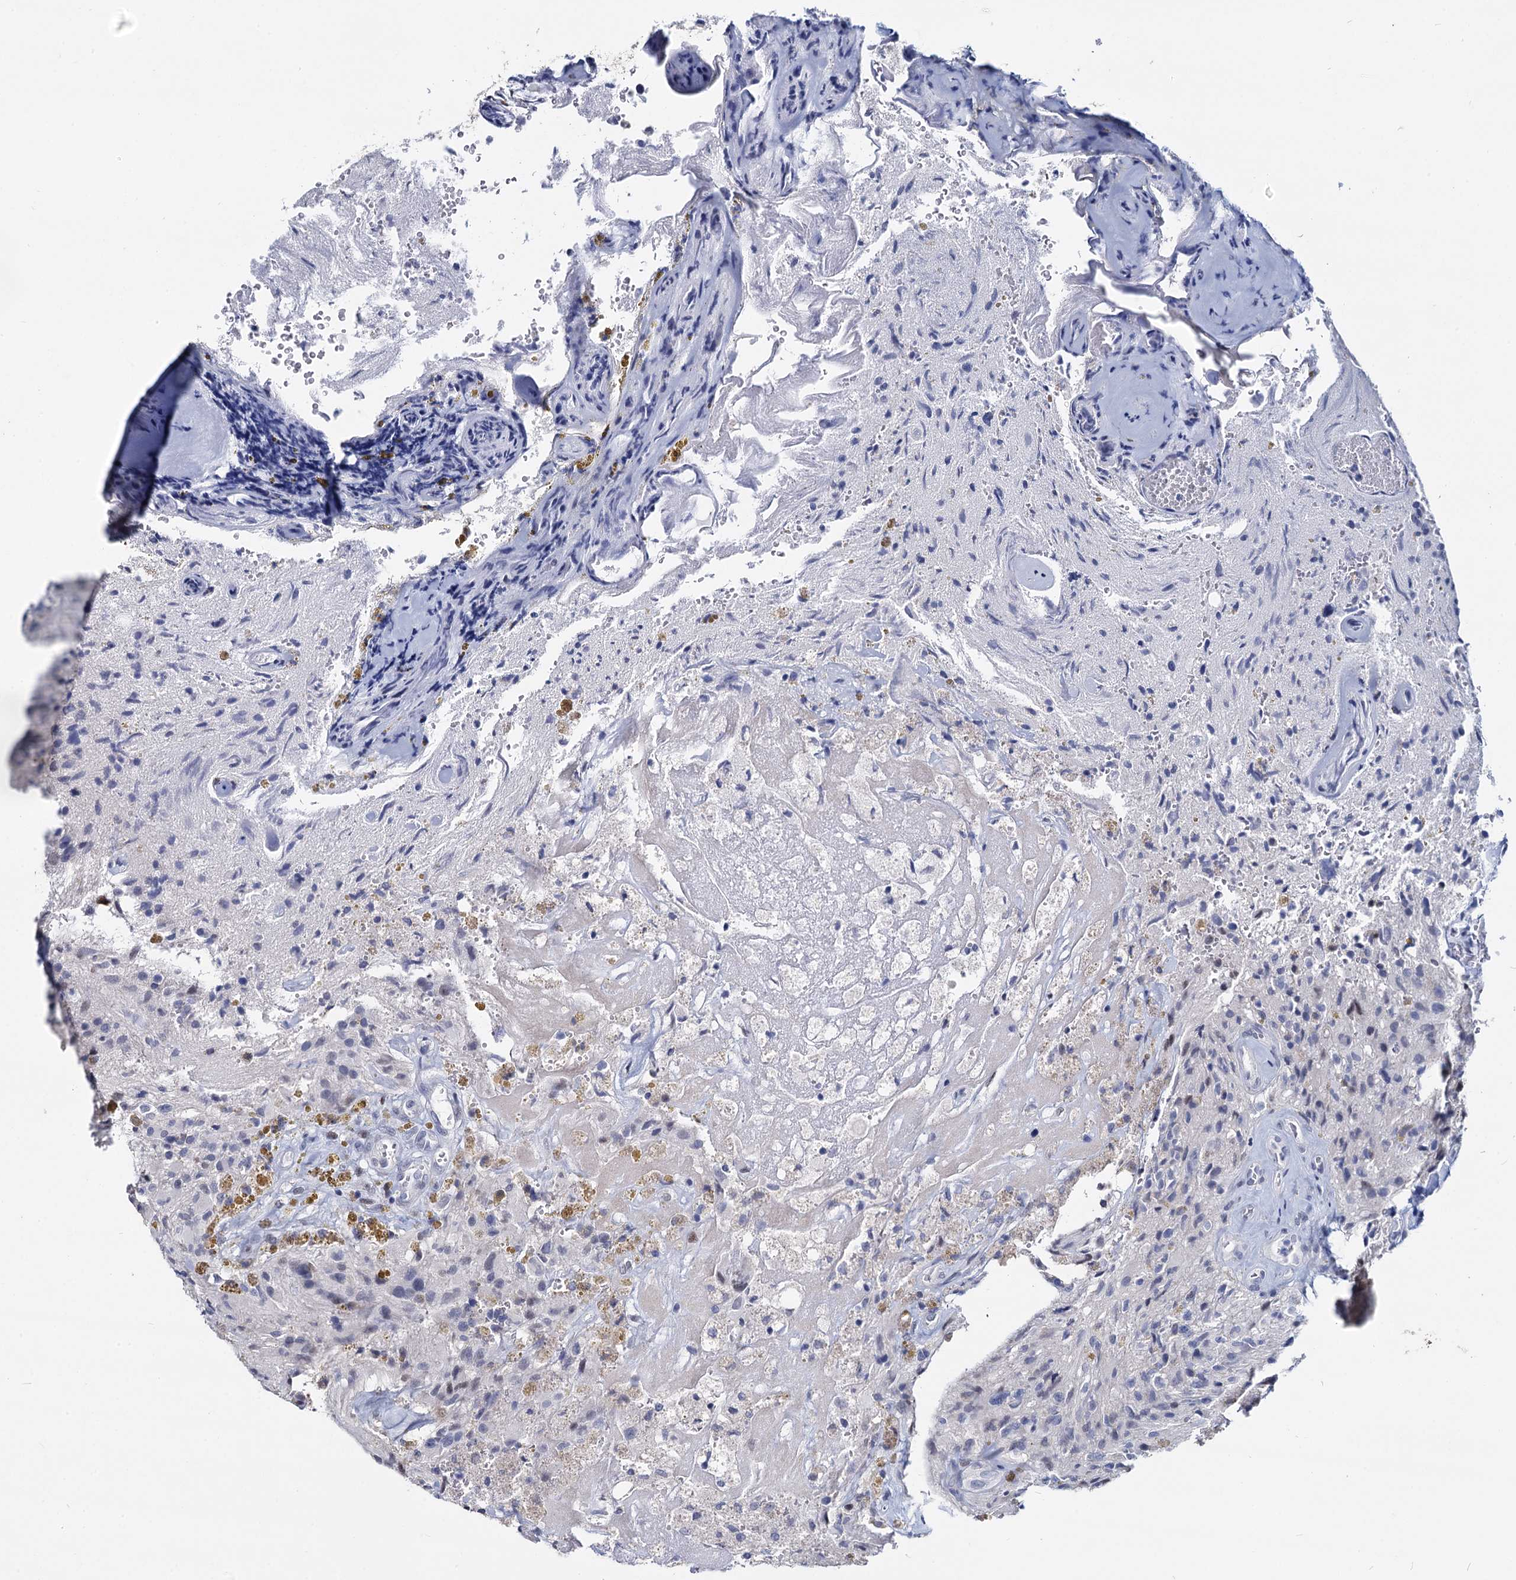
{"staining": {"intensity": "negative", "quantity": "none", "location": "none"}, "tissue": "glioma", "cell_type": "Tumor cells", "image_type": "cancer", "snomed": [{"axis": "morphology", "description": "Glioma, malignant, High grade"}, {"axis": "topography", "description": "Brain"}], "caption": "There is no significant staining in tumor cells of glioma.", "gene": "MAGEA4", "patient": {"sex": "male", "age": 69}}